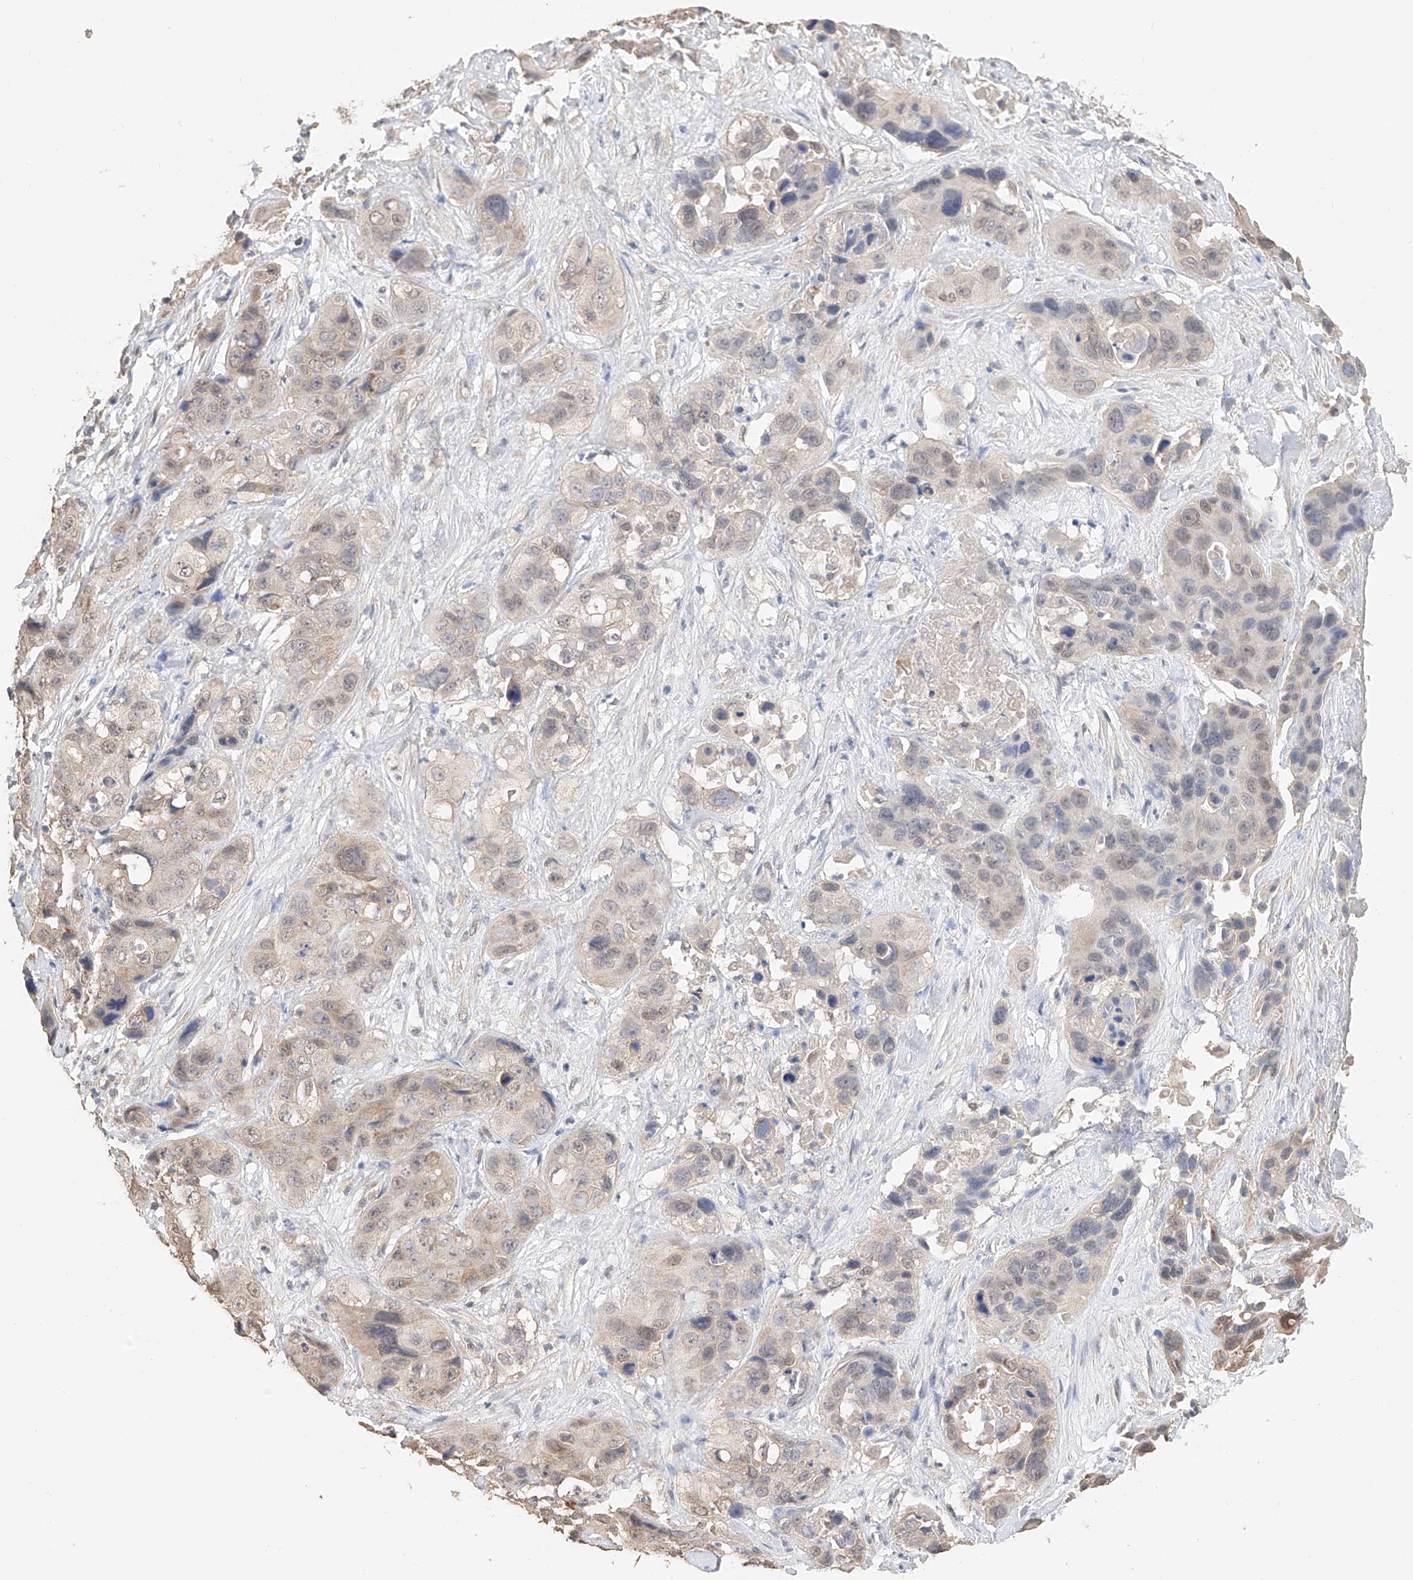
{"staining": {"intensity": "weak", "quantity": "<25%", "location": "cytoplasmic/membranous,nuclear"}, "tissue": "liver cancer", "cell_type": "Tumor cells", "image_type": "cancer", "snomed": [{"axis": "morphology", "description": "Cholangiocarcinoma"}, {"axis": "topography", "description": "Liver"}], "caption": "Histopathology image shows no significant protein staining in tumor cells of liver cancer (cholangiocarcinoma). (DAB (3,3'-diaminobenzidine) immunohistochemistry visualized using brightfield microscopy, high magnification).", "gene": "IL22RA2", "patient": {"sex": "female", "age": 61}}